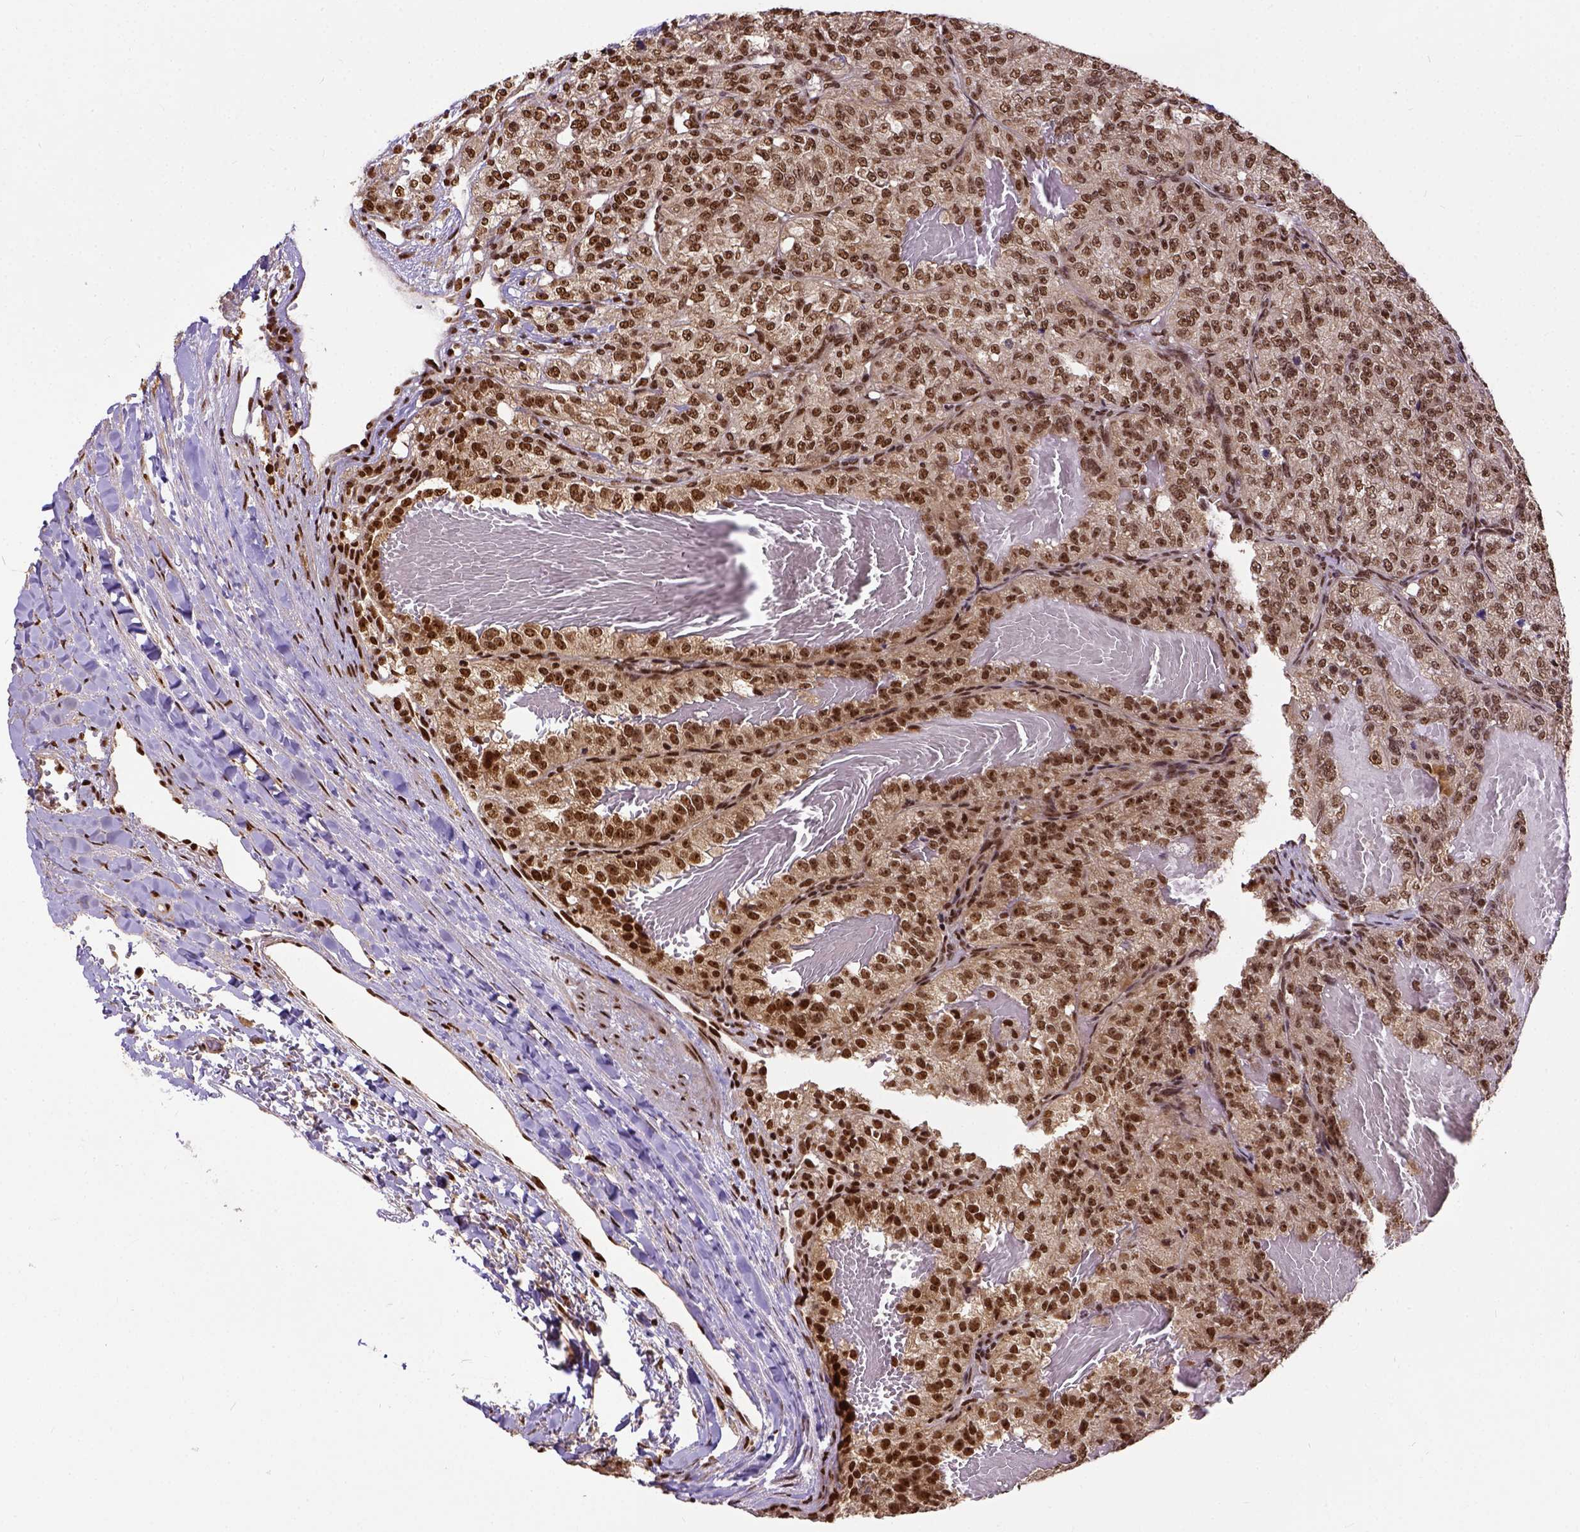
{"staining": {"intensity": "strong", "quantity": ">75%", "location": "nuclear"}, "tissue": "renal cancer", "cell_type": "Tumor cells", "image_type": "cancer", "snomed": [{"axis": "morphology", "description": "Adenocarcinoma, NOS"}, {"axis": "topography", "description": "Kidney"}], "caption": "Tumor cells demonstrate high levels of strong nuclear staining in about >75% of cells in renal cancer (adenocarcinoma).", "gene": "NACC1", "patient": {"sex": "female", "age": 63}}